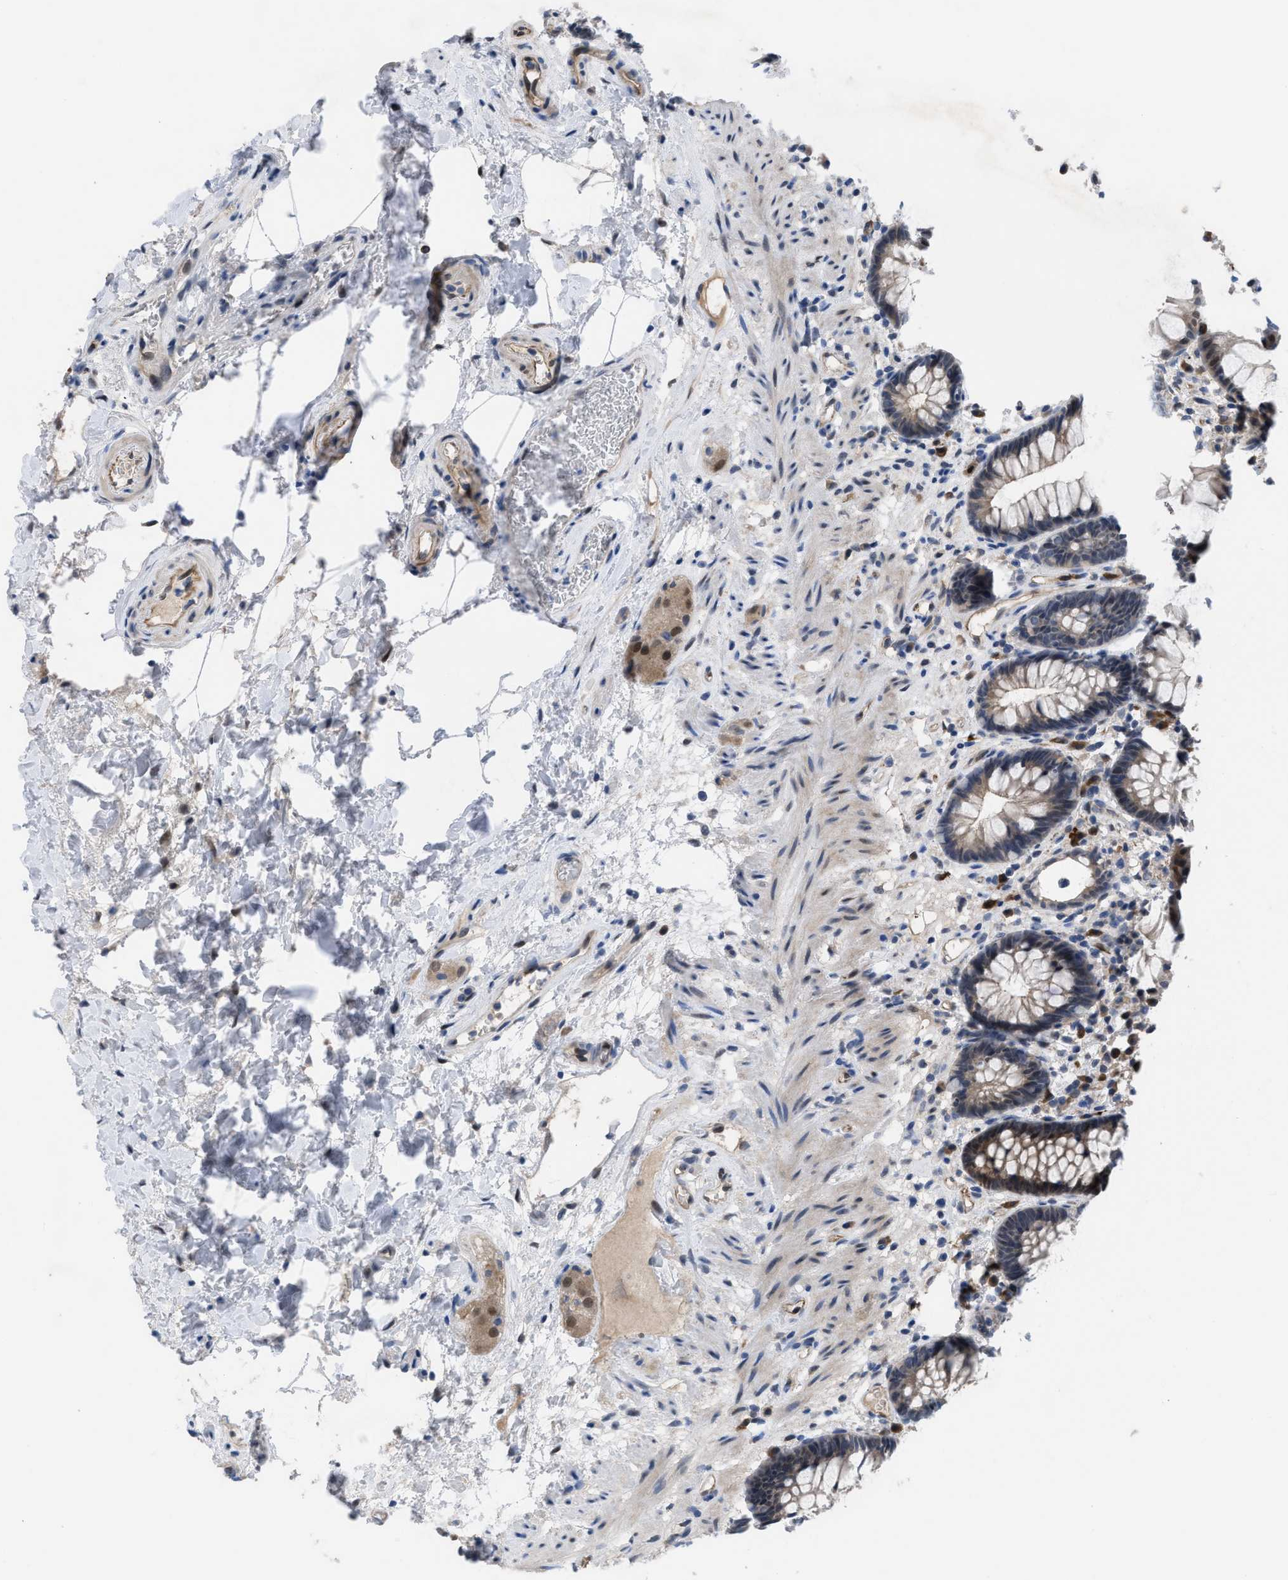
{"staining": {"intensity": "moderate", "quantity": ">75%", "location": "cytoplasmic/membranous"}, "tissue": "rectum", "cell_type": "Glandular cells", "image_type": "normal", "snomed": [{"axis": "morphology", "description": "Normal tissue, NOS"}, {"axis": "topography", "description": "Rectum"}], "caption": "Immunohistochemistry (IHC) micrograph of normal rectum: rectum stained using IHC exhibits medium levels of moderate protein expression localized specifically in the cytoplasmic/membranous of glandular cells, appearing as a cytoplasmic/membranous brown color.", "gene": "IL17RE", "patient": {"sex": "male", "age": 64}}